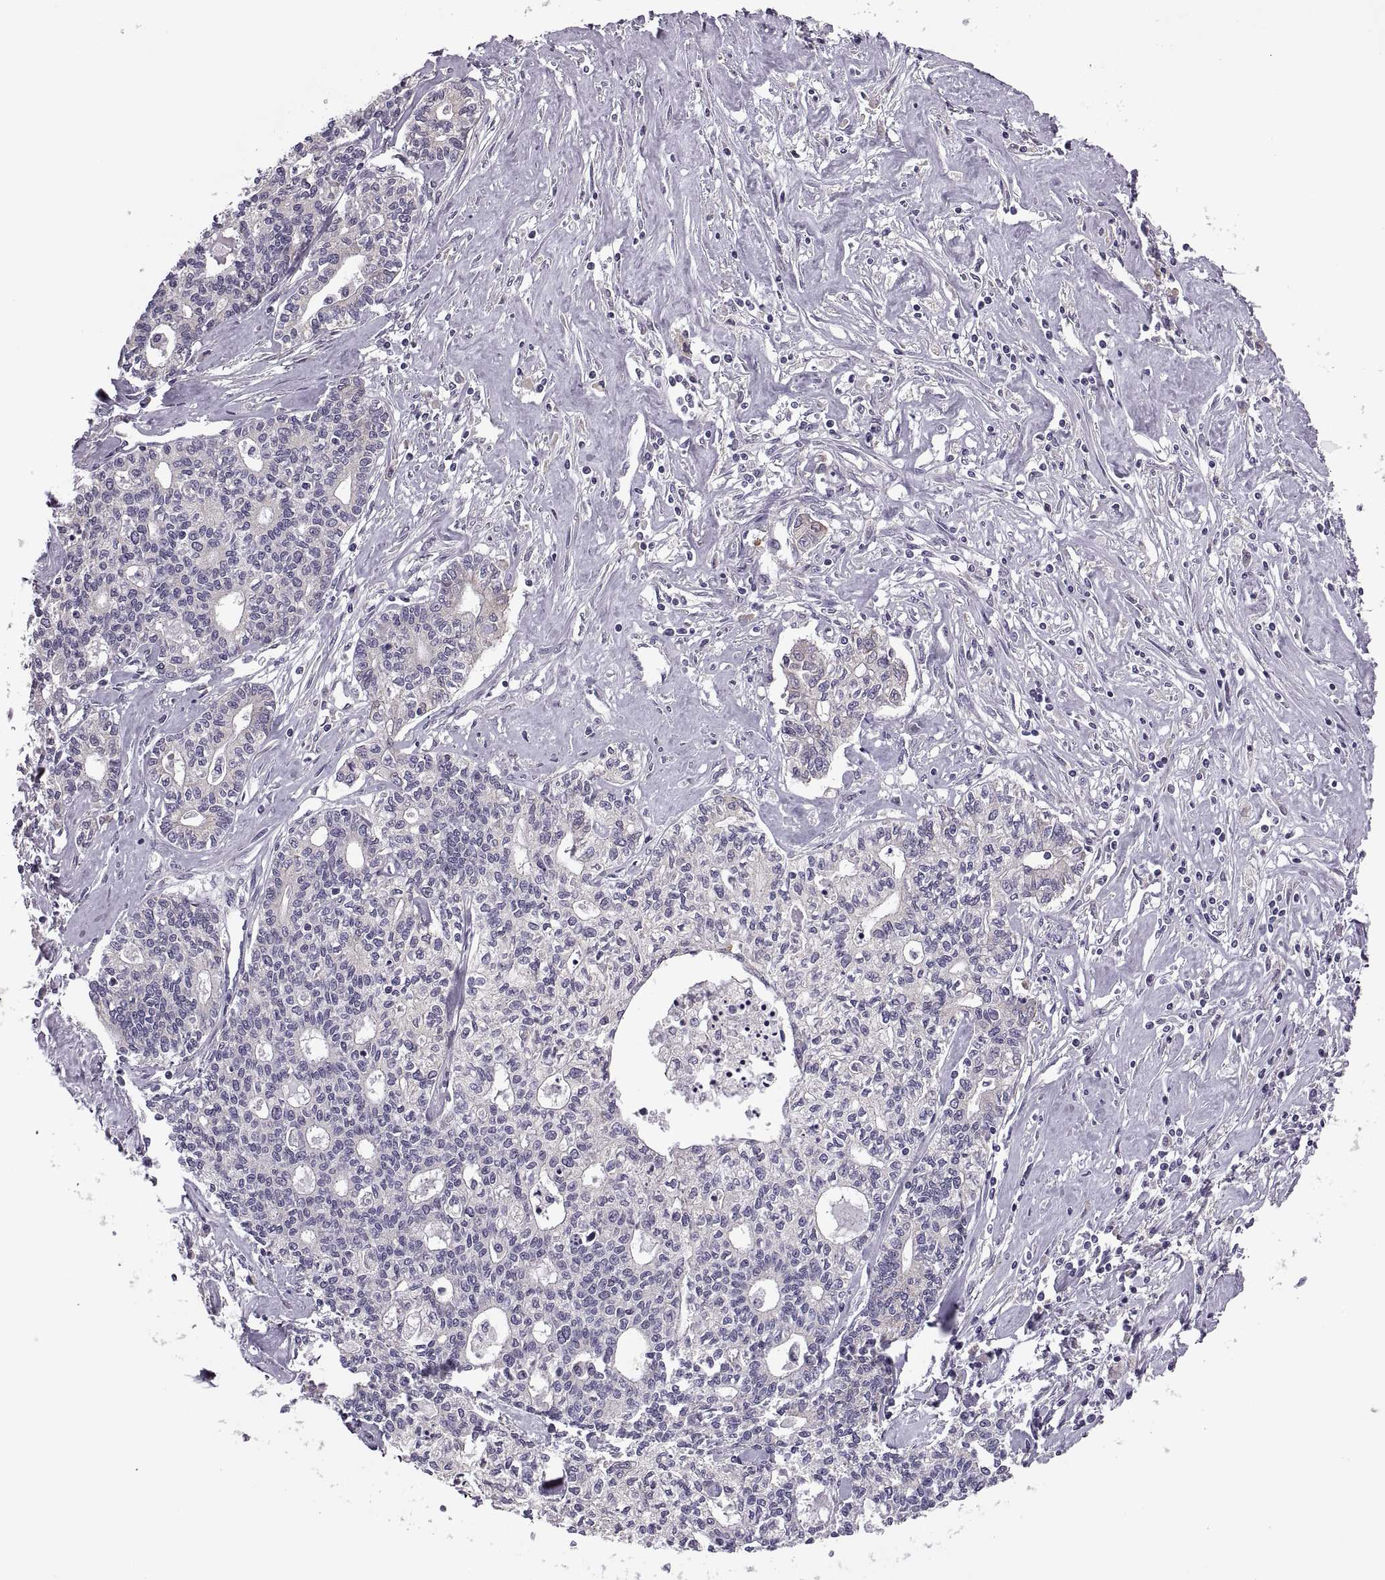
{"staining": {"intensity": "negative", "quantity": "none", "location": "none"}, "tissue": "liver cancer", "cell_type": "Tumor cells", "image_type": "cancer", "snomed": [{"axis": "morphology", "description": "Cholangiocarcinoma"}, {"axis": "topography", "description": "Liver"}], "caption": "Immunohistochemistry (IHC) photomicrograph of liver cancer (cholangiocarcinoma) stained for a protein (brown), which exhibits no staining in tumor cells.", "gene": "LETM2", "patient": {"sex": "female", "age": 61}}